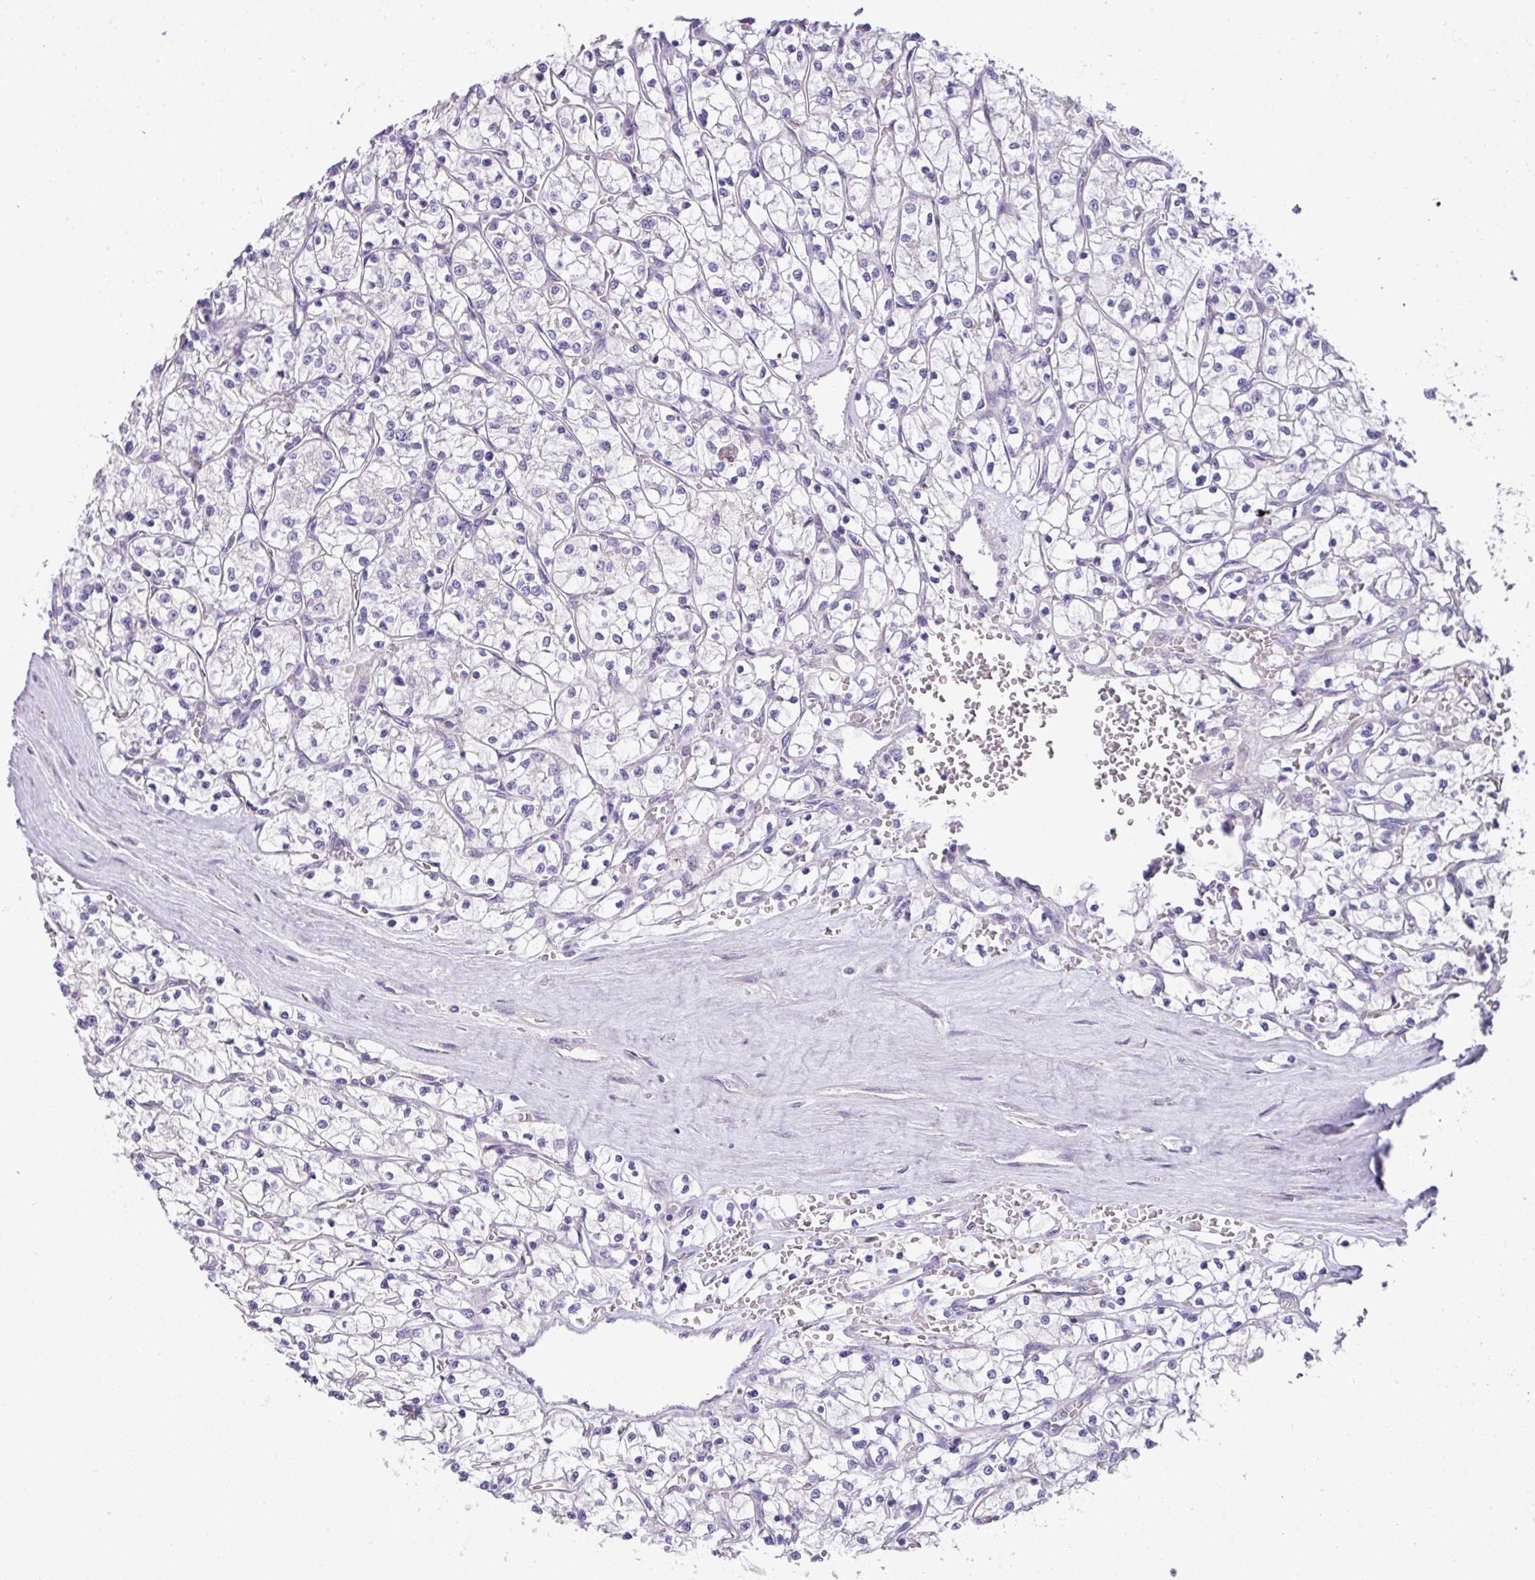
{"staining": {"intensity": "negative", "quantity": "none", "location": "none"}, "tissue": "renal cancer", "cell_type": "Tumor cells", "image_type": "cancer", "snomed": [{"axis": "morphology", "description": "Adenocarcinoma, NOS"}, {"axis": "topography", "description": "Kidney"}], "caption": "The micrograph shows no staining of tumor cells in renal cancer (adenocarcinoma).", "gene": "PIK3R5", "patient": {"sex": "female", "age": 64}}